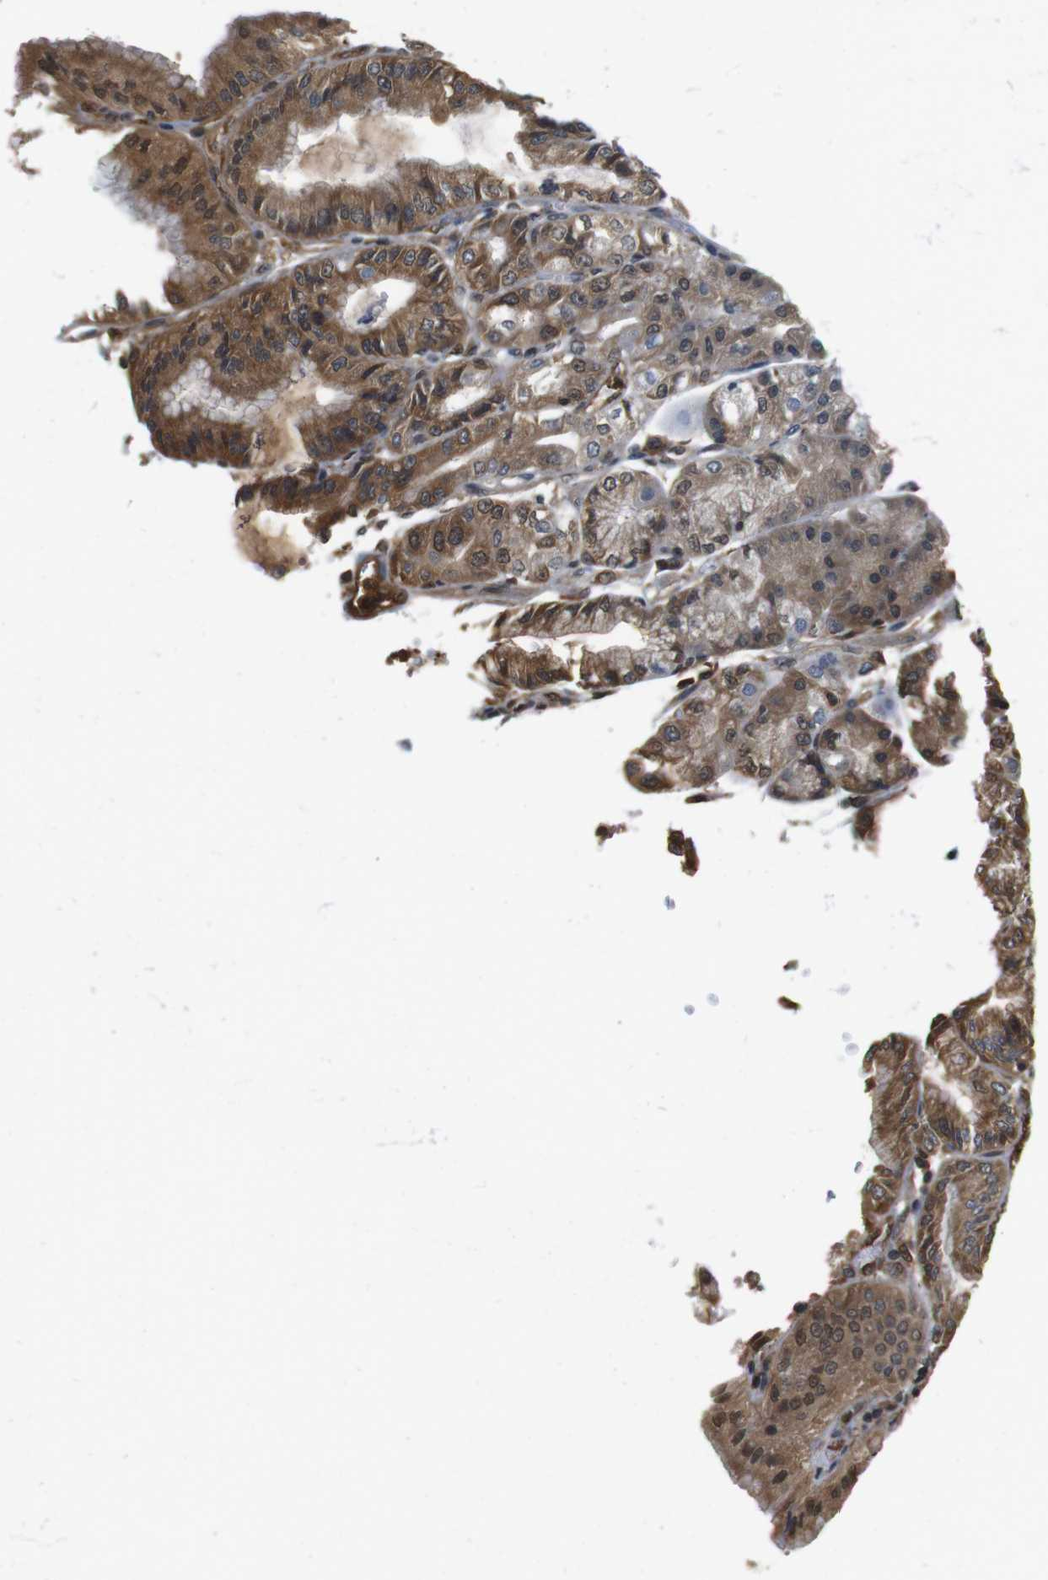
{"staining": {"intensity": "moderate", "quantity": ">75%", "location": "cytoplasmic/membranous,nuclear"}, "tissue": "stomach", "cell_type": "Glandular cells", "image_type": "normal", "snomed": [{"axis": "morphology", "description": "Normal tissue, NOS"}, {"axis": "topography", "description": "Stomach, lower"}], "caption": "Unremarkable stomach displays moderate cytoplasmic/membranous,nuclear staining in approximately >75% of glandular cells.", "gene": "LDHA", "patient": {"sex": "male", "age": 71}}